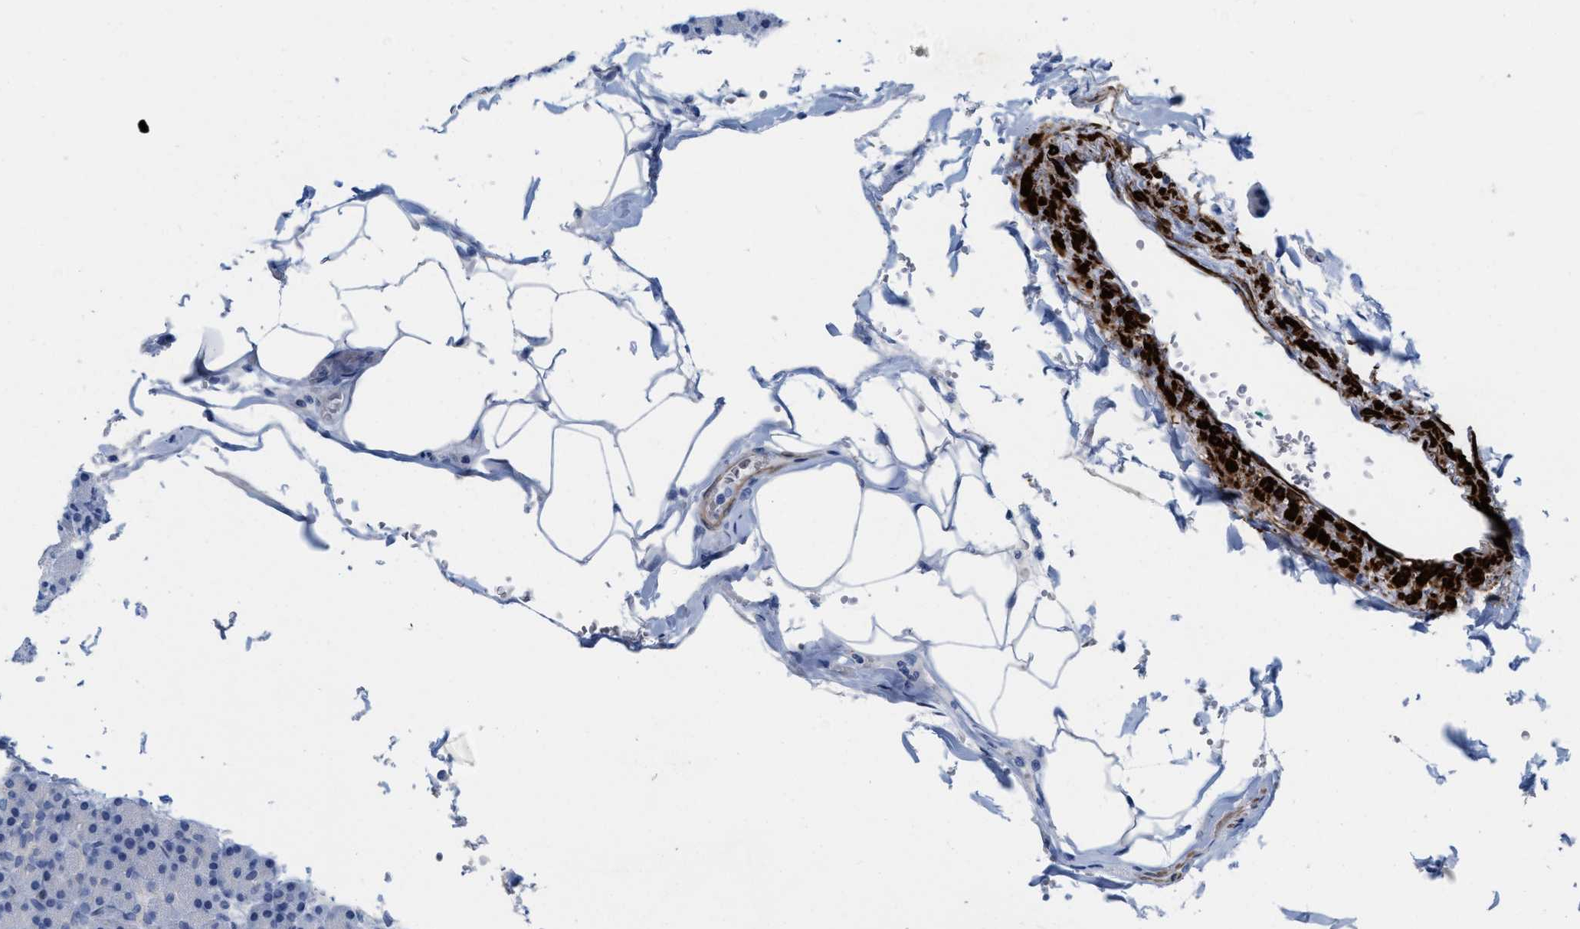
{"staining": {"intensity": "negative", "quantity": "none", "location": "none"}, "tissue": "pancreas", "cell_type": "Exocrine glandular cells", "image_type": "normal", "snomed": [{"axis": "morphology", "description": "Normal tissue, NOS"}, {"axis": "topography", "description": "Pancreas"}], "caption": "Immunohistochemistry (IHC) of normal pancreas exhibits no positivity in exocrine glandular cells. (DAB (3,3'-diaminobenzidine) immunohistochemistry (IHC) visualized using brightfield microscopy, high magnification).", "gene": "TAGLN", "patient": {"sex": "female", "age": 43}}